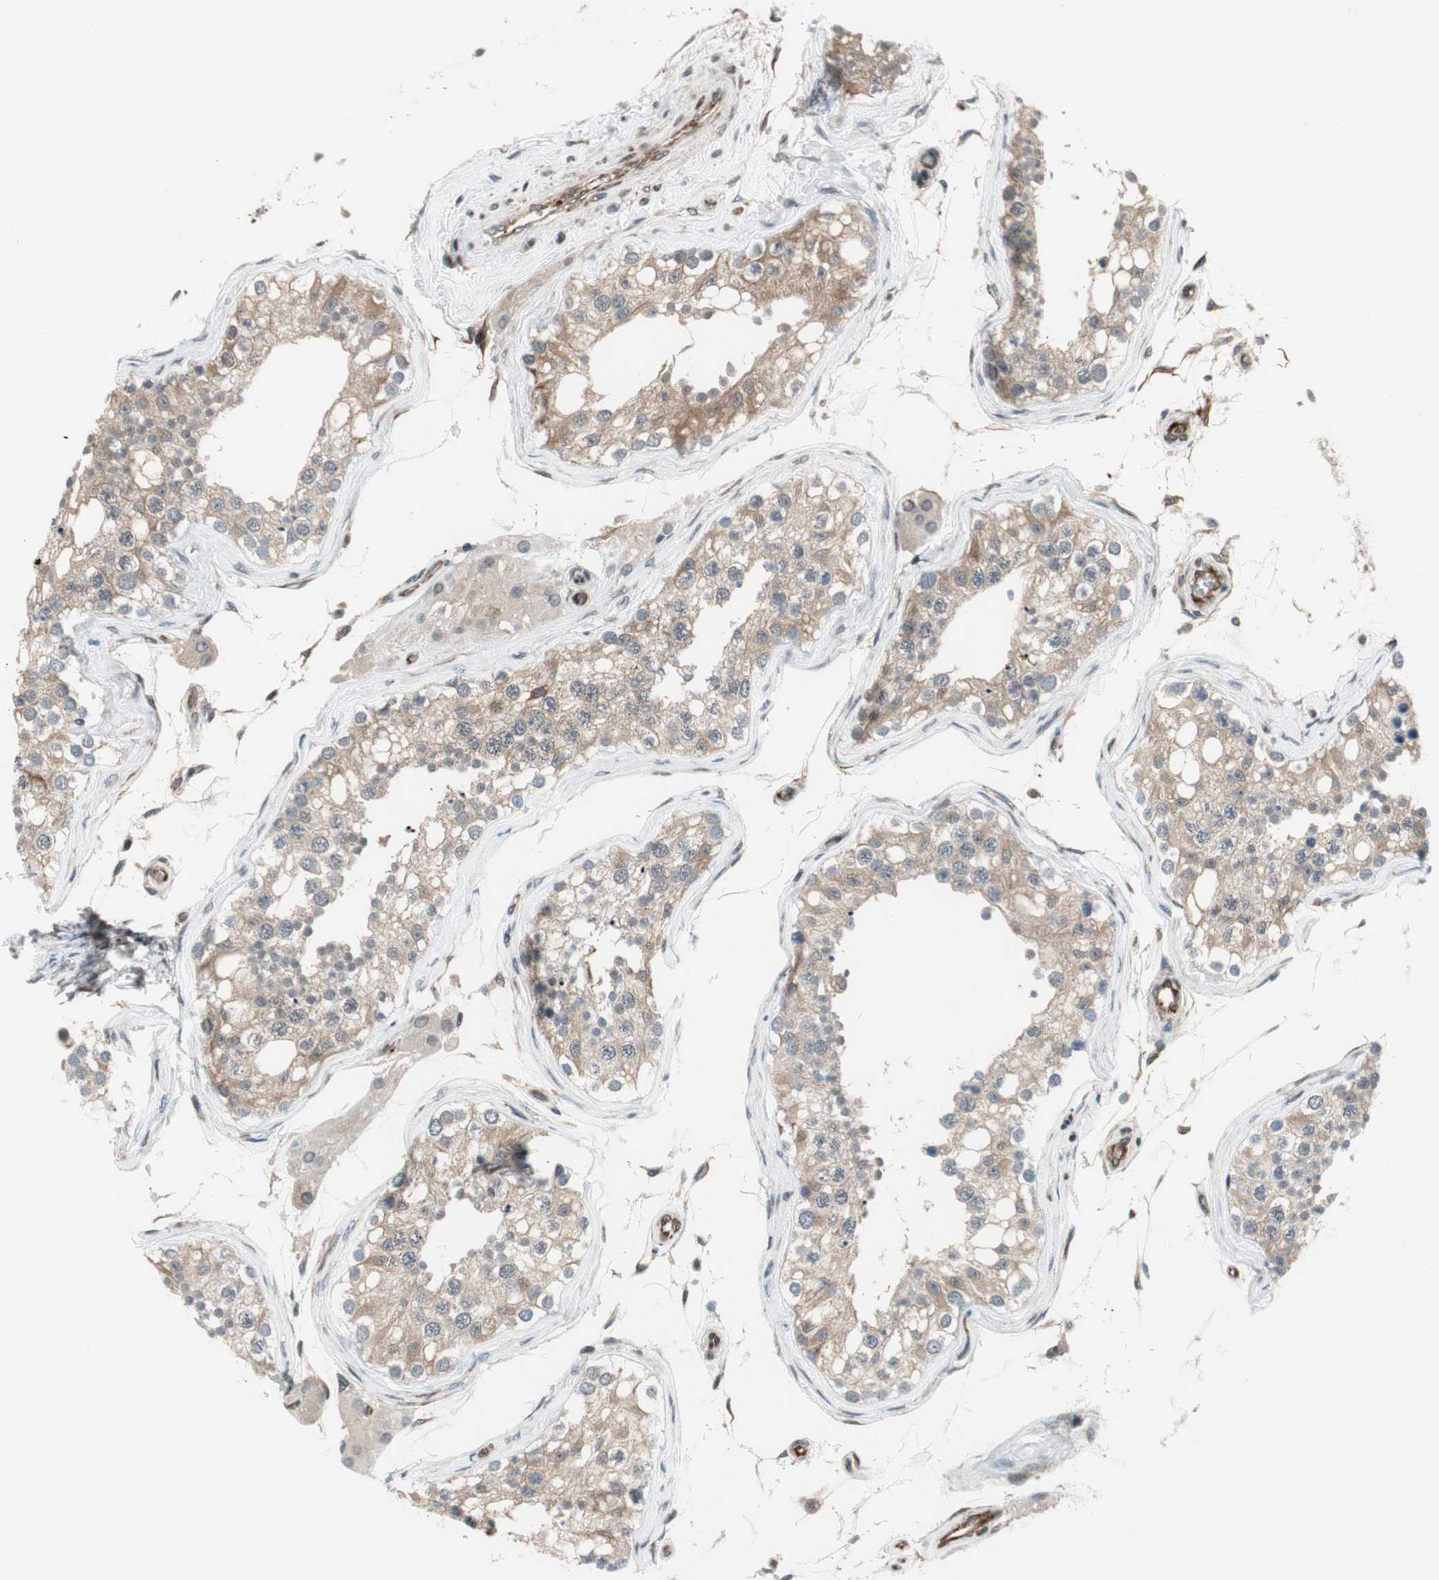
{"staining": {"intensity": "moderate", "quantity": ">75%", "location": "cytoplasmic/membranous"}, "tissue": "testis", "cell_type": "Cells in seminiferous ducts", "image_type": "normal", "snomed": [{"axis": "morphology", "description": "Normal tissue, NOS"}, {"axis": "topography", "description": "Testis"}], "caption": "Protein staining by immunohistochemistry (IHC) exhibits moderate cytoplasmic/membranous expression in about >75% of cells in seminiferous ducts in benign testis.", "gene": "ZNF512B", "patient": {"sex": "male", "age": 68}}